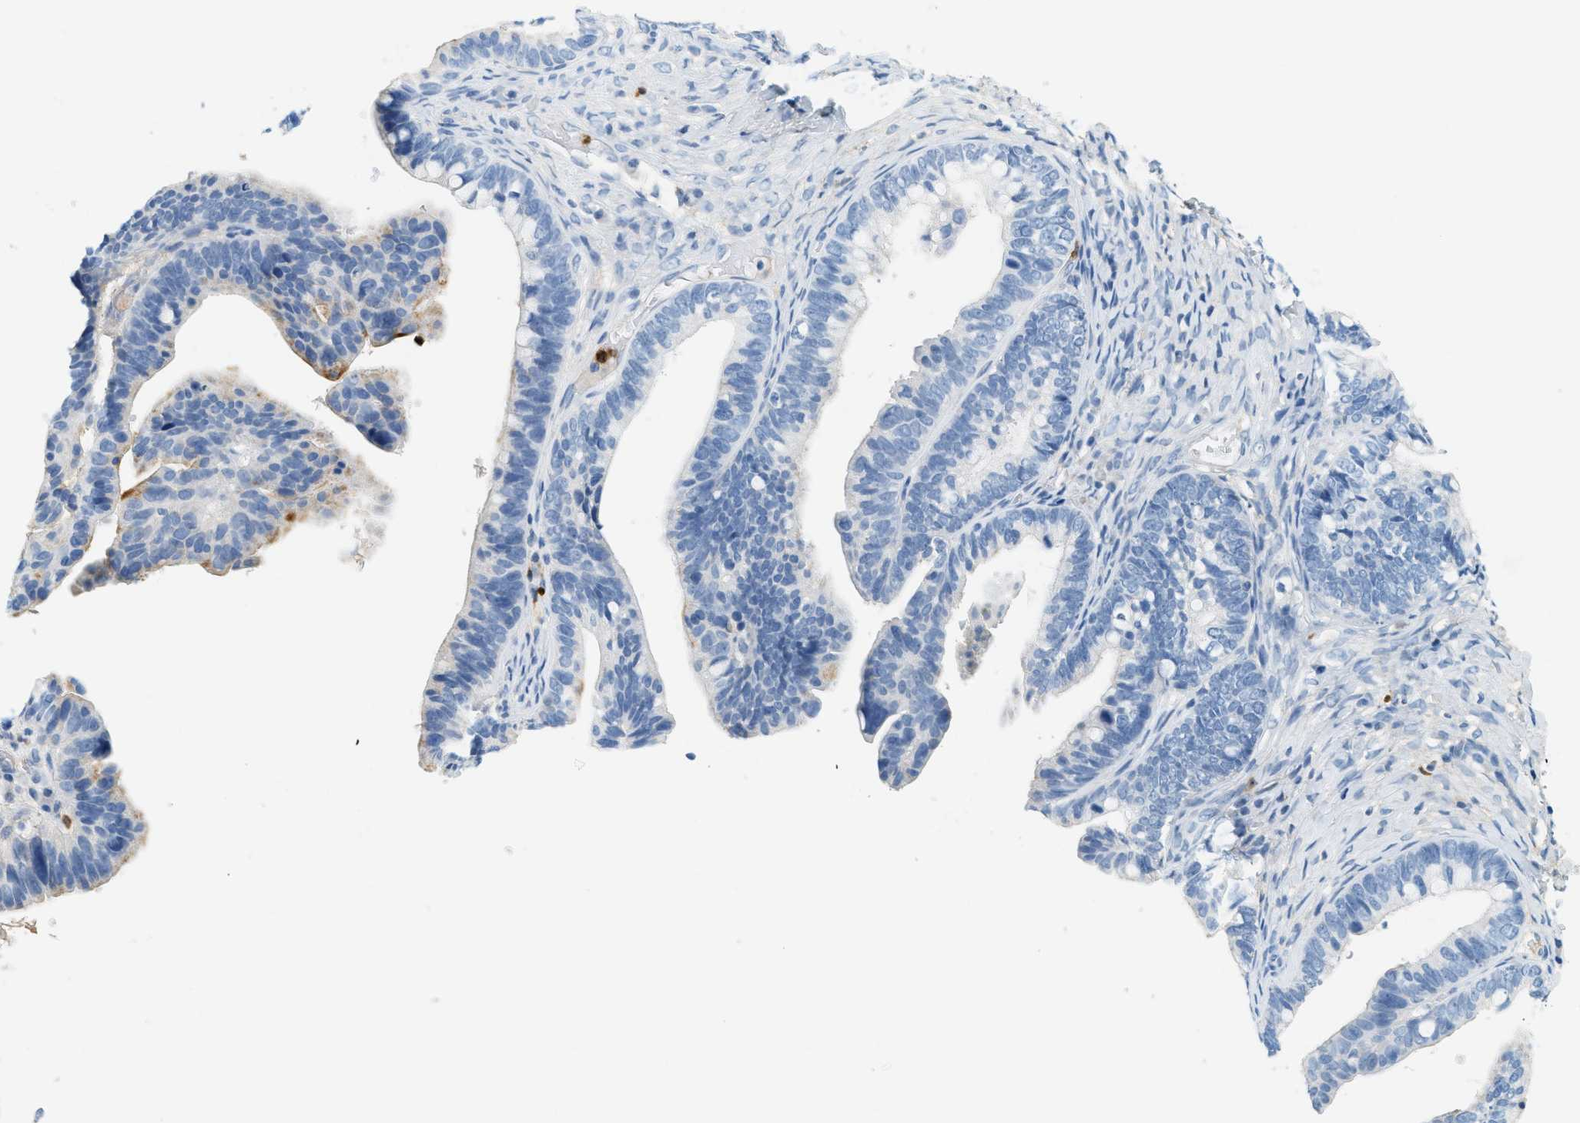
{"staining": {"intensity": "negative", "quantity": "none", "location": "none"}, "tissue": "ovarian cancer", "cell_type": "Tumor cells", "image_type": "cancer", "snomed": [{"axis": "morphology", "description": "Cystadenocarcinoma, serous, NOS"}, {"axis": "topography", "description": "Ovary"}], "caption": "Tumor cells show no significant protein expression in ovarian cancer (serous cystadenocarcinoma).", "gene": "LCN2", "patient": {"sex": "female", "age": 56}}